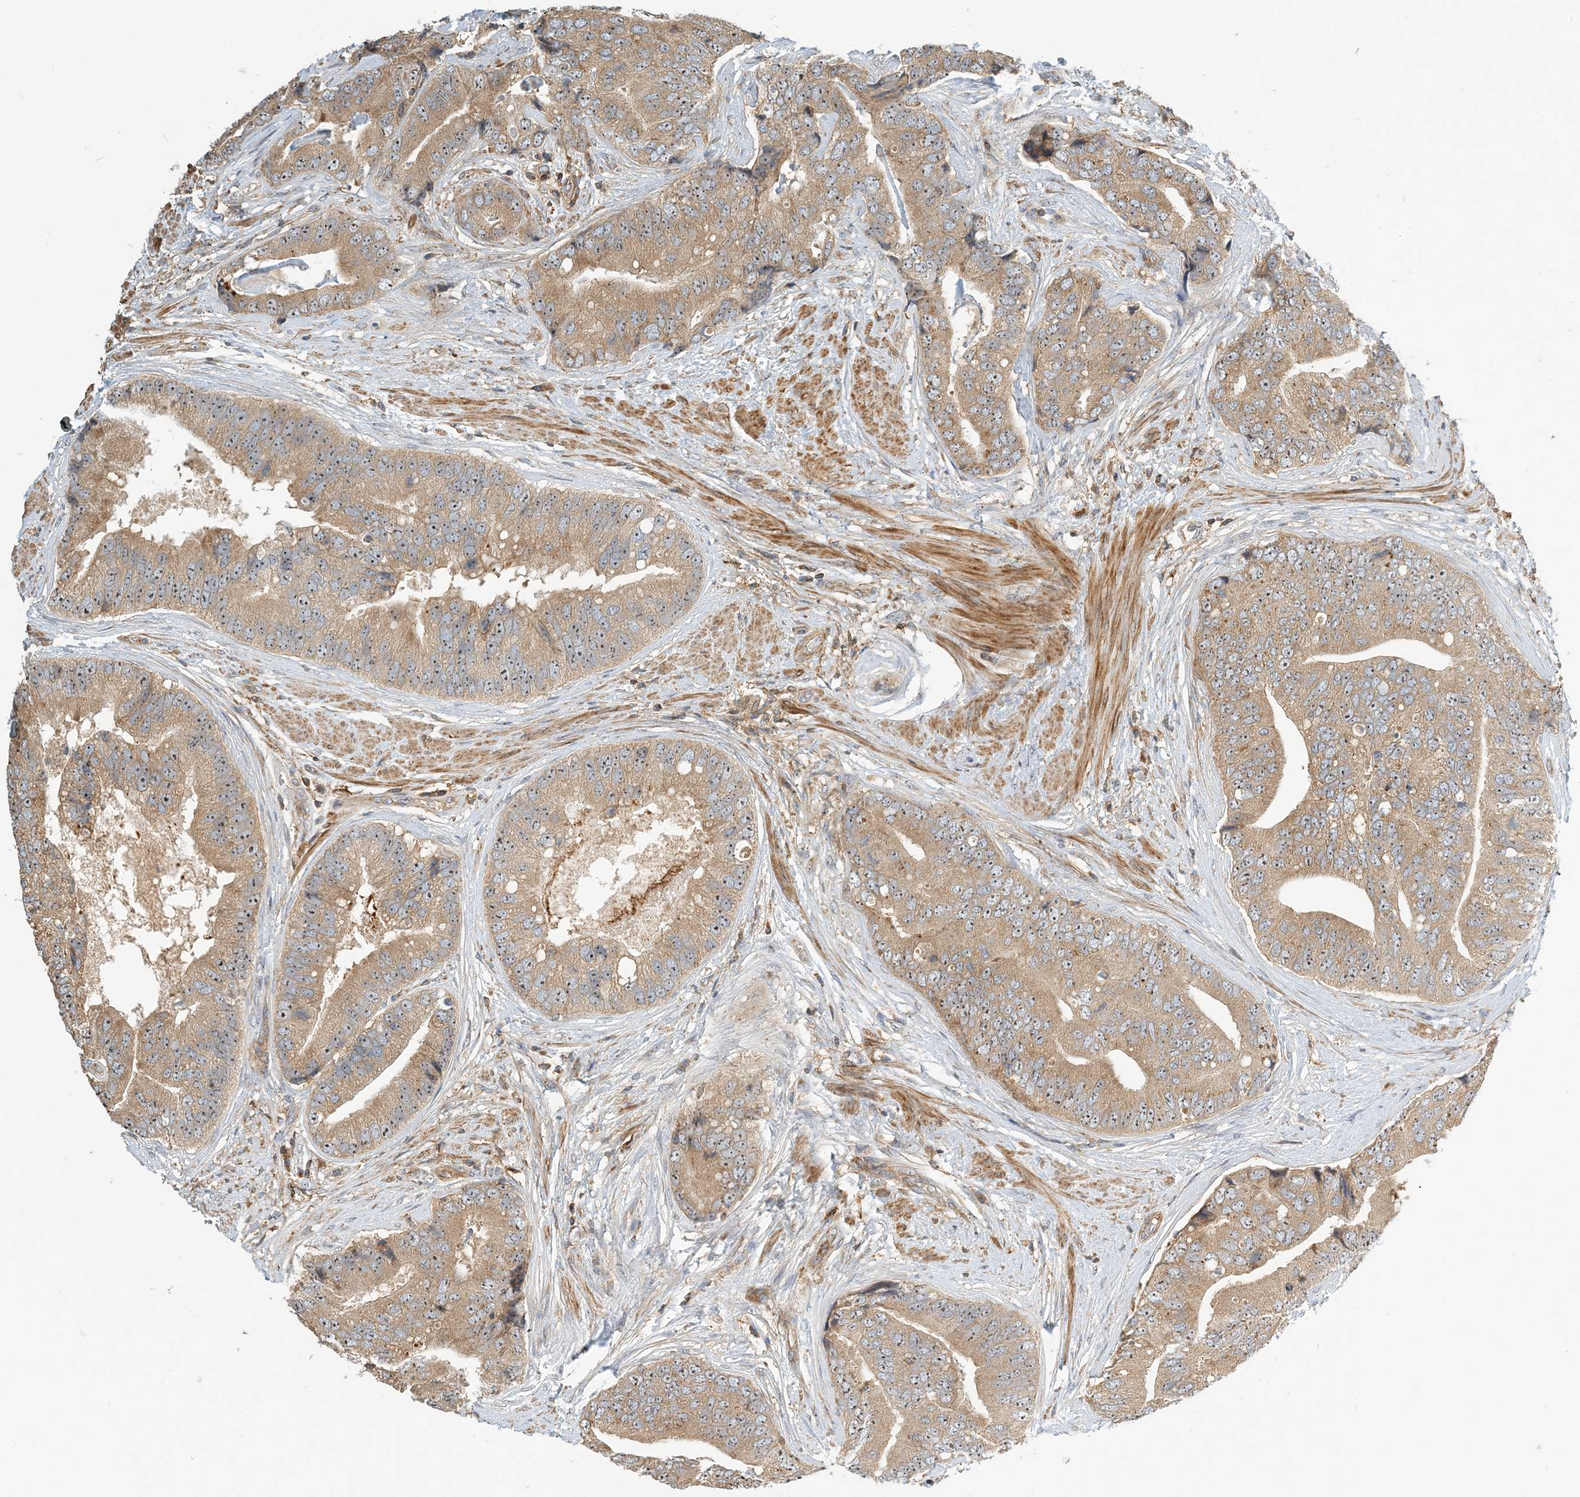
{"staining": {"intensity": "moderate", "quantity": ">75%", "location": "cytoplasmic/membranous,nuclear"}, "tissue": "prostate cancer", "cell_type": "Tumor cells", "image_type": "cancer", "snomed": [{"axis": "morphology", "description": "Adenocarcinoma, High grade"}, {"axis": "topography", "description": "Prostate"}], "caption": "A brown stain highlights moderate cytoplasmic/membranous and nuclear expression of a protein in prostate adenocarcinoma (high-grade) tumor cells.", "gene": "COLEC11", "patient": {"sex": "male", "age": 70}}